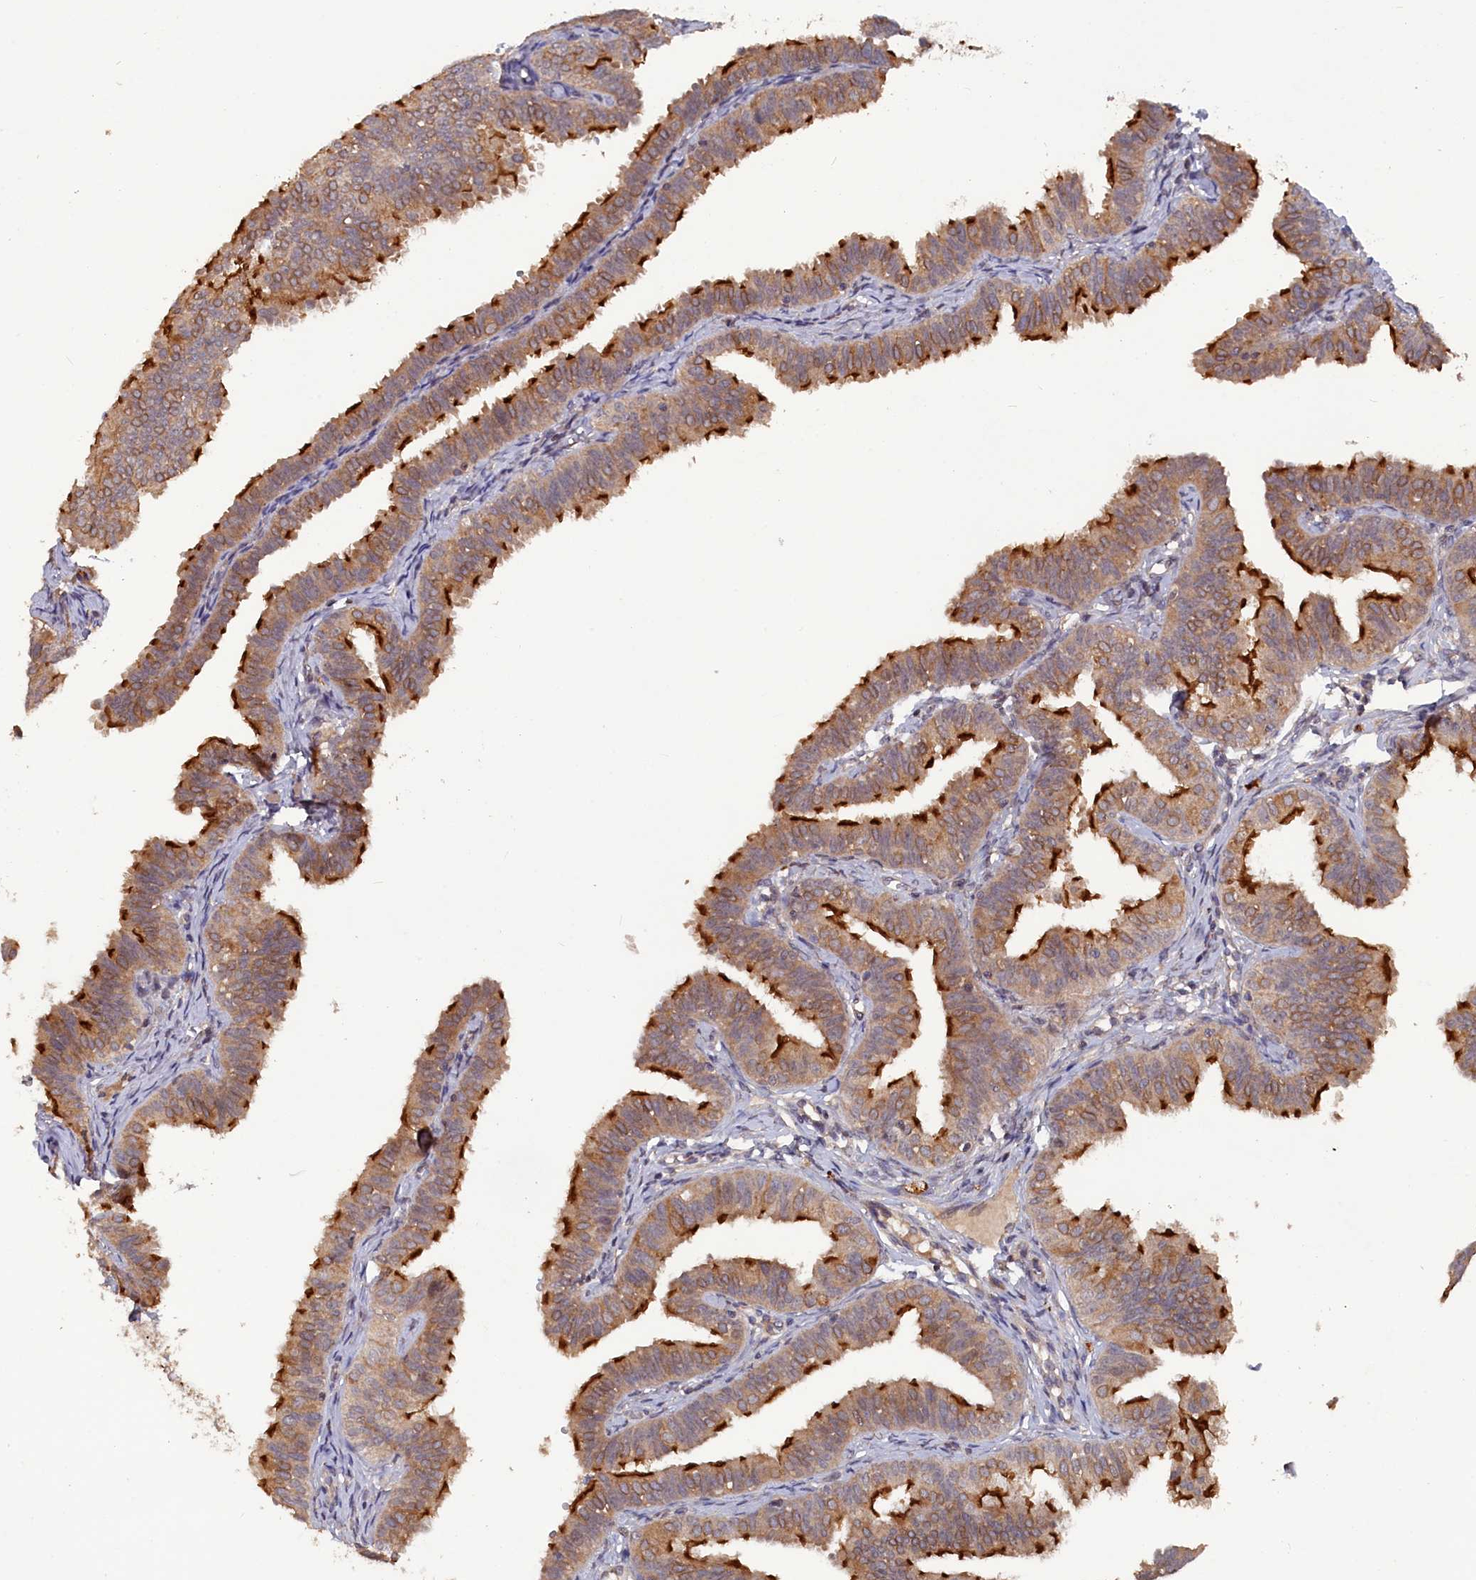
{"staining": {"intensity": "moderate", "quantity": "25%-75%", "location": "cytoplasmic/membranous"}, "tissue": "fallopian tube", "cell_type": "Glandular cells", "image_type": "normal", "snomed": [{"axis": "morphology", "description": "Normal tissue, NOS"}, {"axis": "topography", "description": "Fallopian tube"}], "caption": "Glandular cells reveal moderate cytoplasmic/membranous staining in about 25%-75% of cells in normal fallopian tube. The protein of interest is shown in brown color, while the nuclei are stained blue.", "gene": "TMC5", "patient": {"sex": "female", "age": 35}}